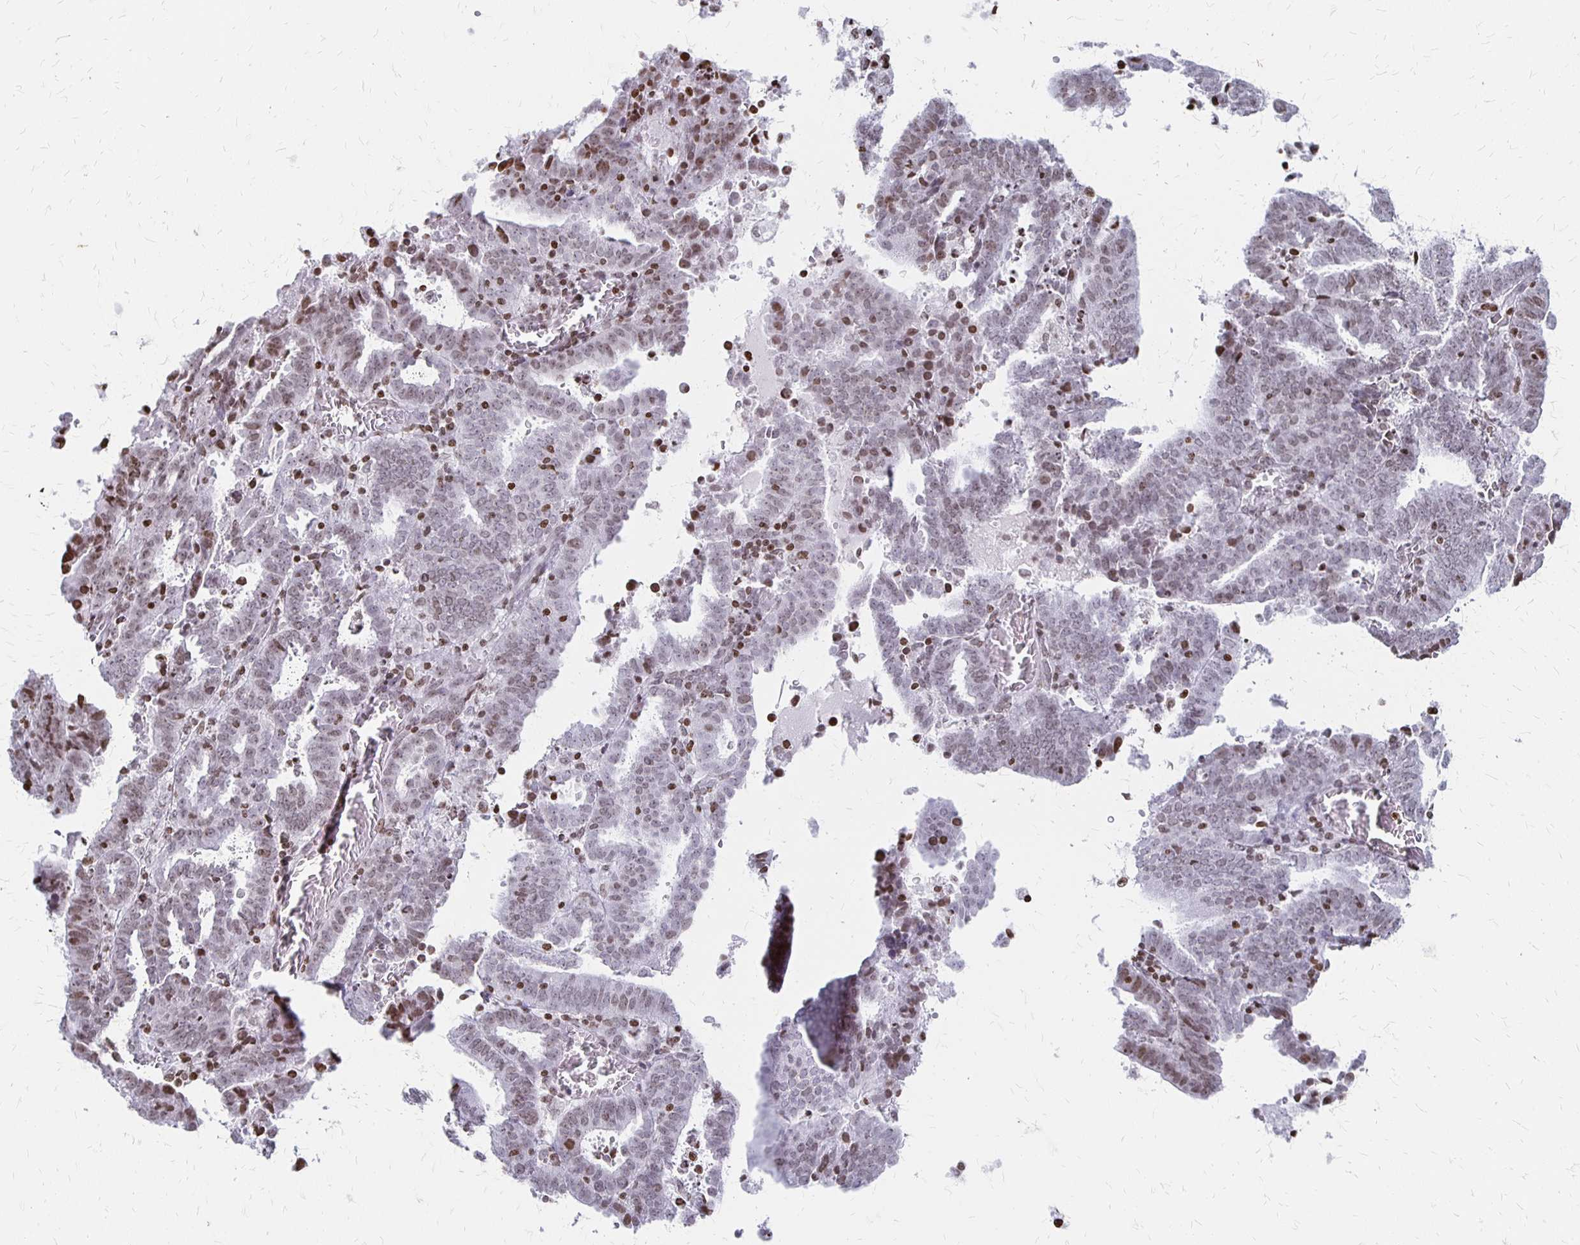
{"staining": {"intensity": "weak", "quantity": "25%-75%", "location": "nuclear"}, "tissue": "endometrial cancer", "cell_type": "Tumor cells", "image_type": "cancer", "snomed": [{"axis": "morphology", "description": "Adenocarcinoma, NOS"}, {"axis": "topography", "description": "Uterus"}], "caption": "About 25%-75% of tumor cells in human endometrial cancer display weak nuclear protein positivity as visualized by brown immunohistochemical staining.", "gene": "ZNF280C", "patient": {"sex": "female", "age": 83}}